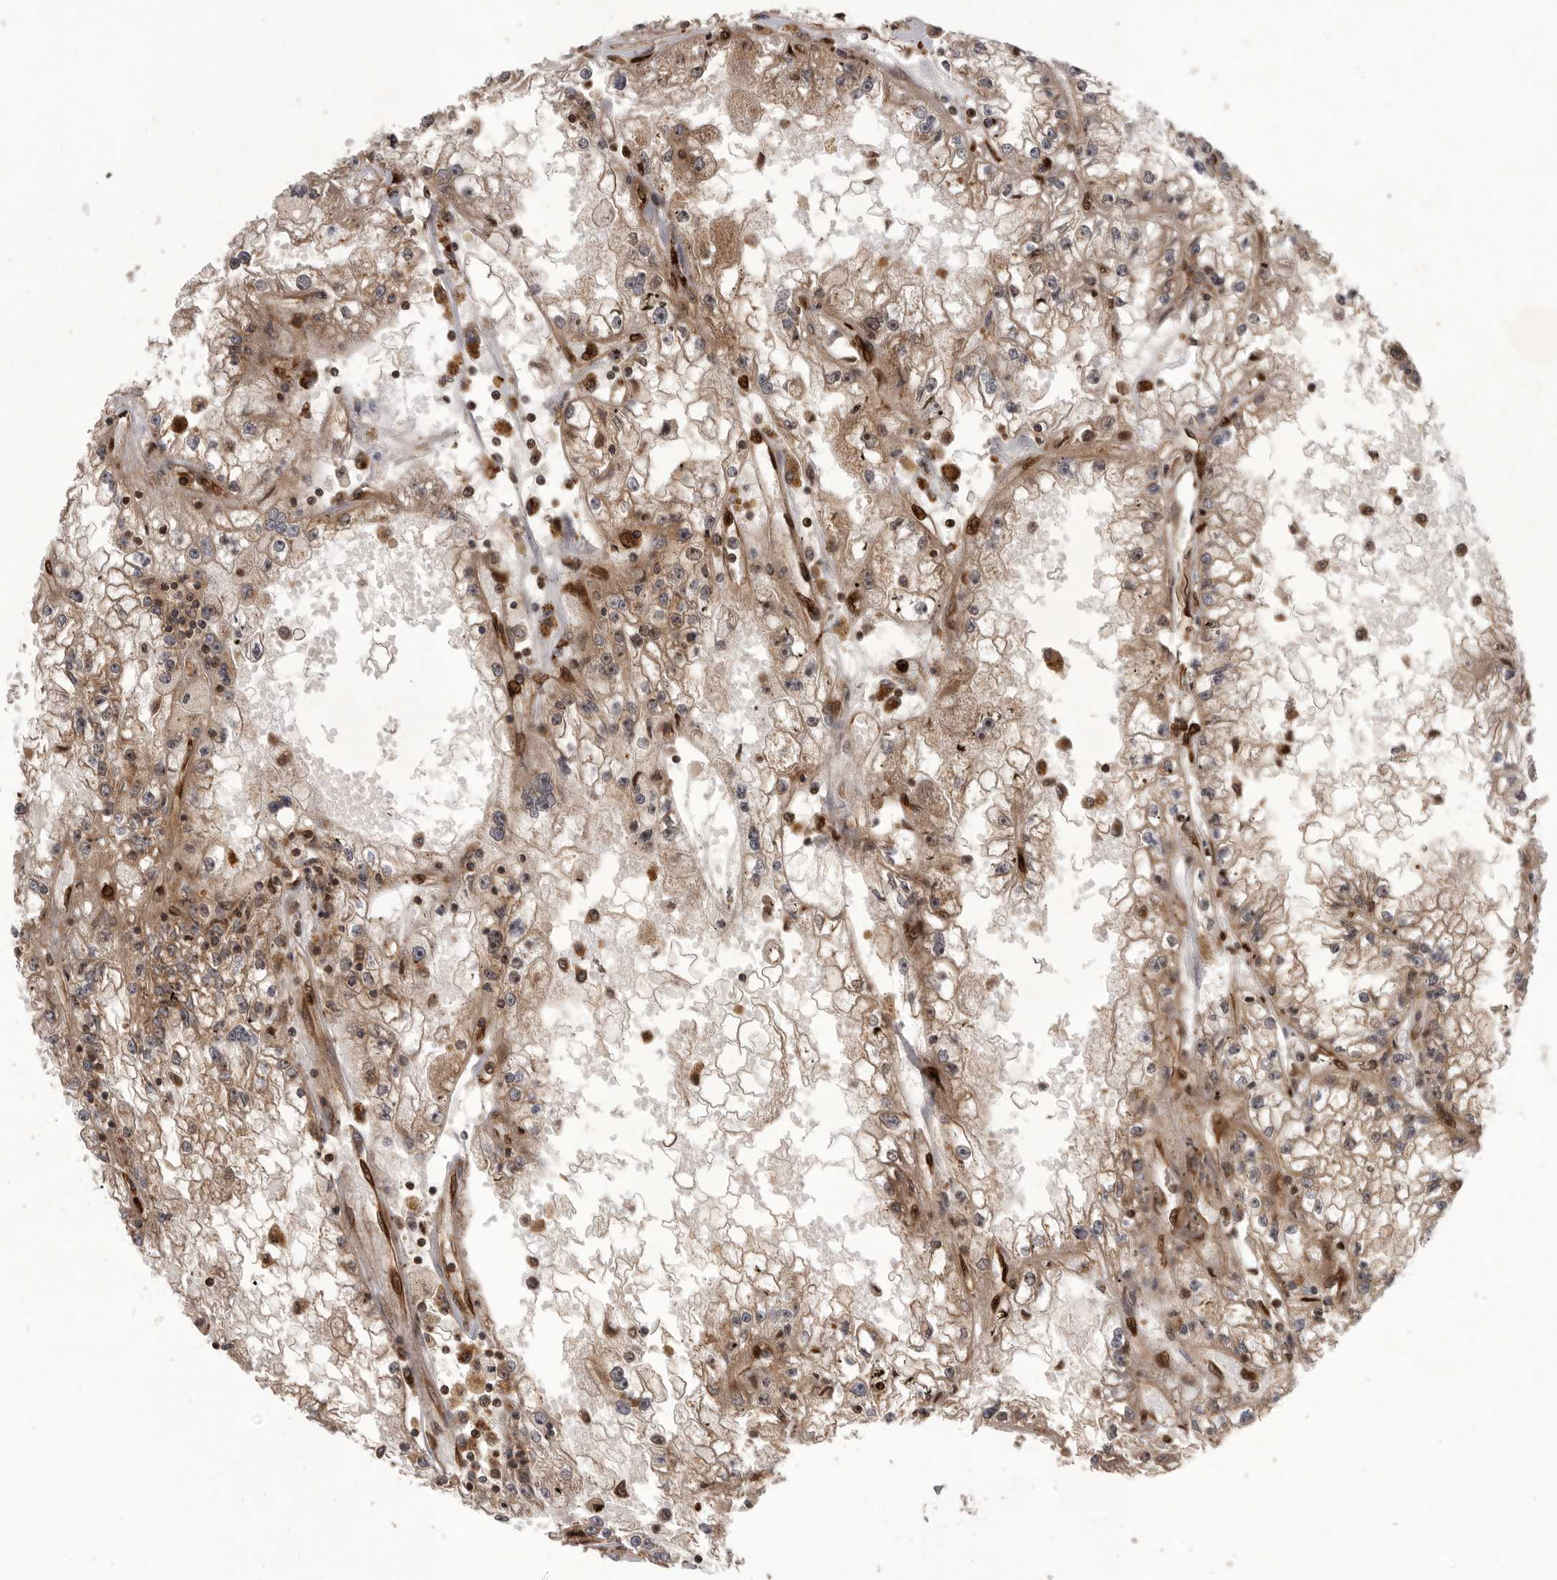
{"staining": {"intensity": "weak", "quantity": "25%-75%", "location": "cytoplasmic/membranous,nuclear"}, "tissue": "renal cancer", "cell_type": "Tumor cells", "image_type": "cancer", "snomed": [{"axis": "morphology", "description": "Adenocarcinoma, NOS"}, {"axis": "topography", "description": "Kidney"}], "caption": "This histopathology image demonstrates immunohistochemistry staining of human adenocarcinoma (renal), with low weak cytoplasmic/membranous and nuclear staining in about 25%-75% of tumor cells.", "gene": "DHDDS", "patient": {"sex": "male", "age": 56}}